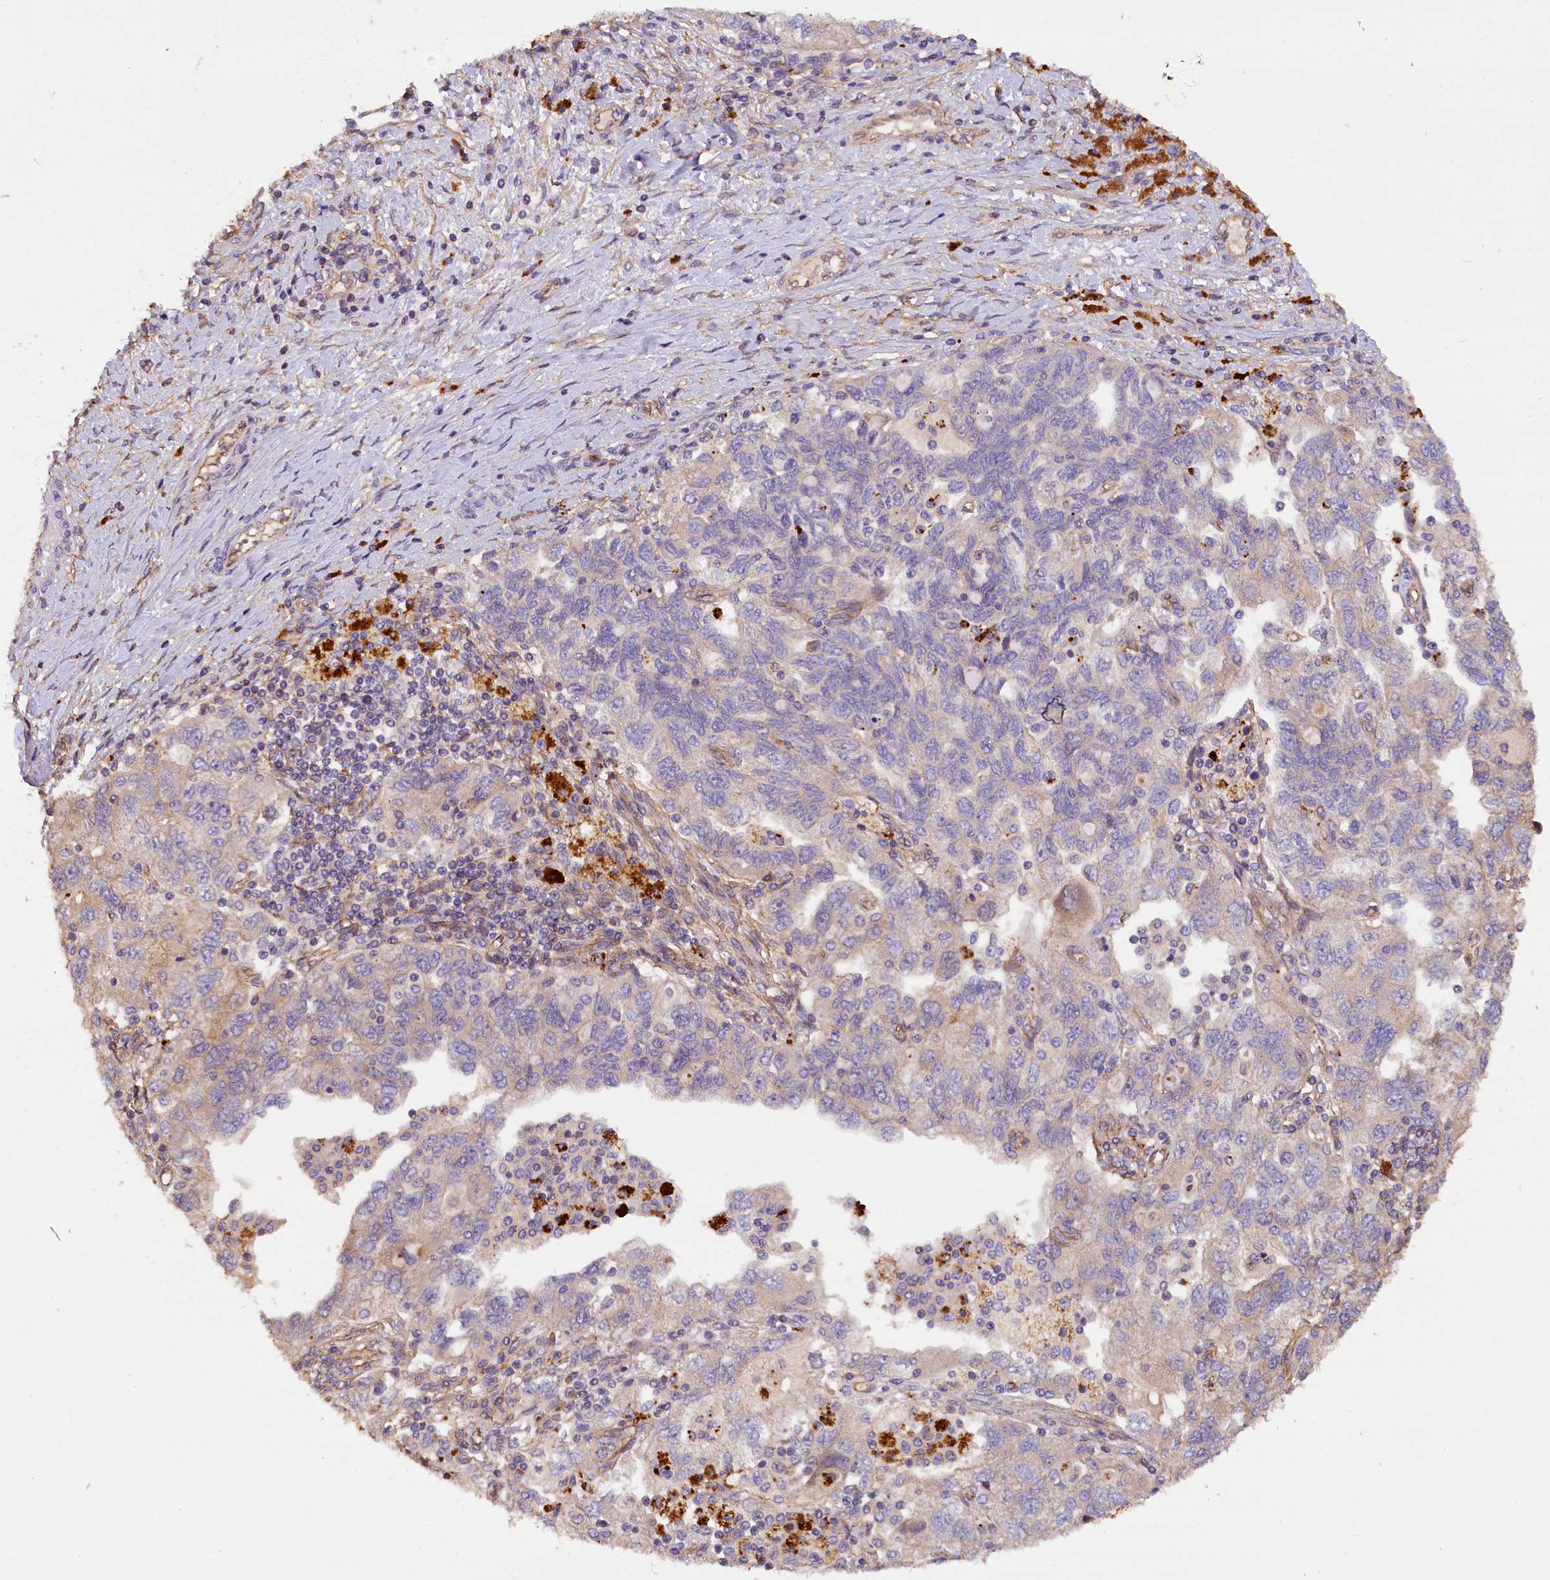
{"staining": {"intensity": "weak", "quantity": "<25%", "location": "cytoplasmic/membranous"}, "tissue": "ovarian cancer", "cell_type": "Tumor cells", "image_type": "cancer", "snomed": [{"axis": "morphology", "description": "Carcinoma, NOS"}, {"axis": "morphology", "description": "Cystadenocarcinoma, serous, NOS"}, {"axis": "topography", "description": "Ovary"}], "caption": "A micrograph of ovarian cancer stained for a protein exhibits no brown staining in tumor cells. Brightfield microscopy of immunohistochemistry (IHC) stained with DAB (3,3'-diaminobenzidine) (brown) and hematoxylin (blue), captured at high magnification.", "gene": "ERMARD", "patient": {"sex": "female", "age": 69}}